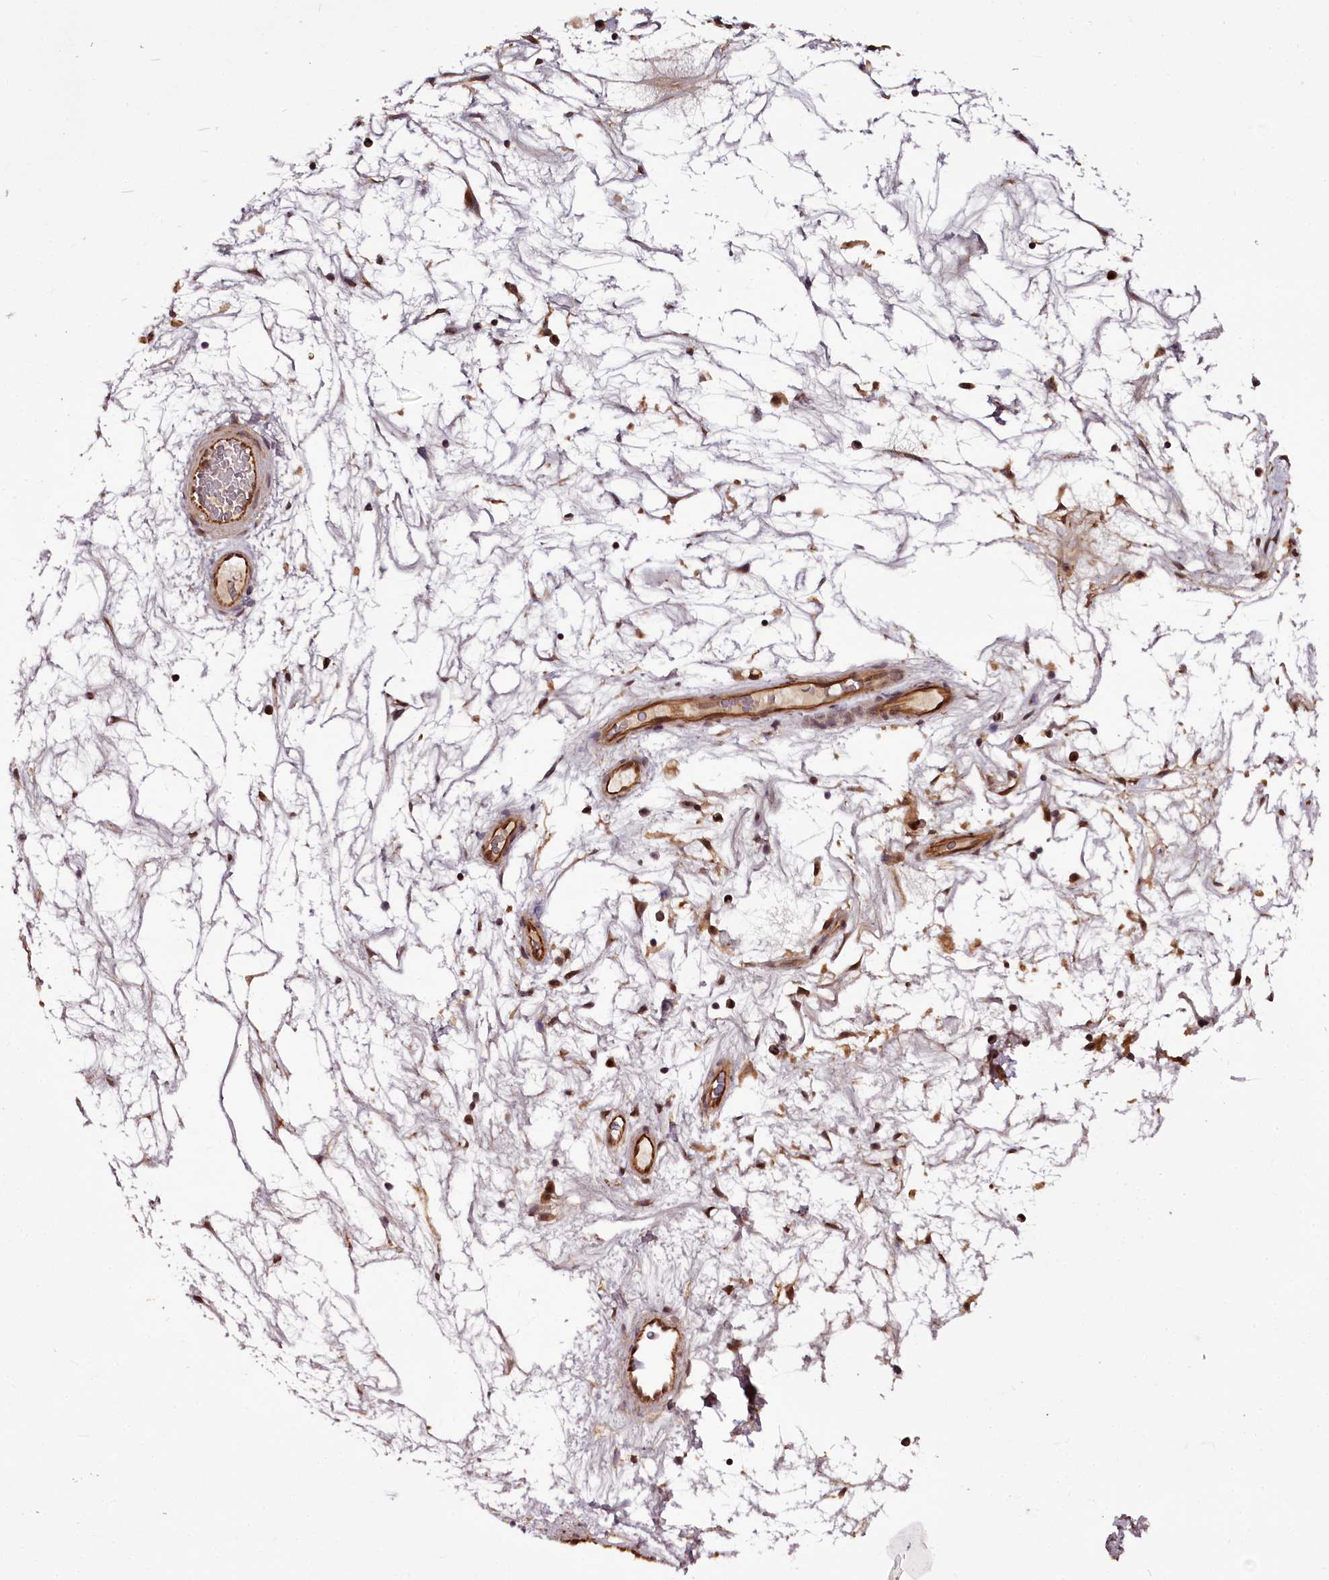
{"staining": {"intensity": "moderate", "quantity": ">75%", "location": "cytoplasmic/membranous,nuclear"}, "tissue": "nasopharynx", "cell_type": "Respiratory epithelial cells", "image_type": "normal", "snomed": [{"axis": "morphology", "description": "Normal tissue, NOS"}, {"axis": "topography", "description": "Nasopharynx"}], "caption": "Nasopharynx stained with a brown dye exhibits moderate cytoplasmic/membranous,nuclear positive expression in approximately >75% of respiratory epithelial cells.", "gene": "MAML3", "patient": {"sex": "male", "age": 64}}